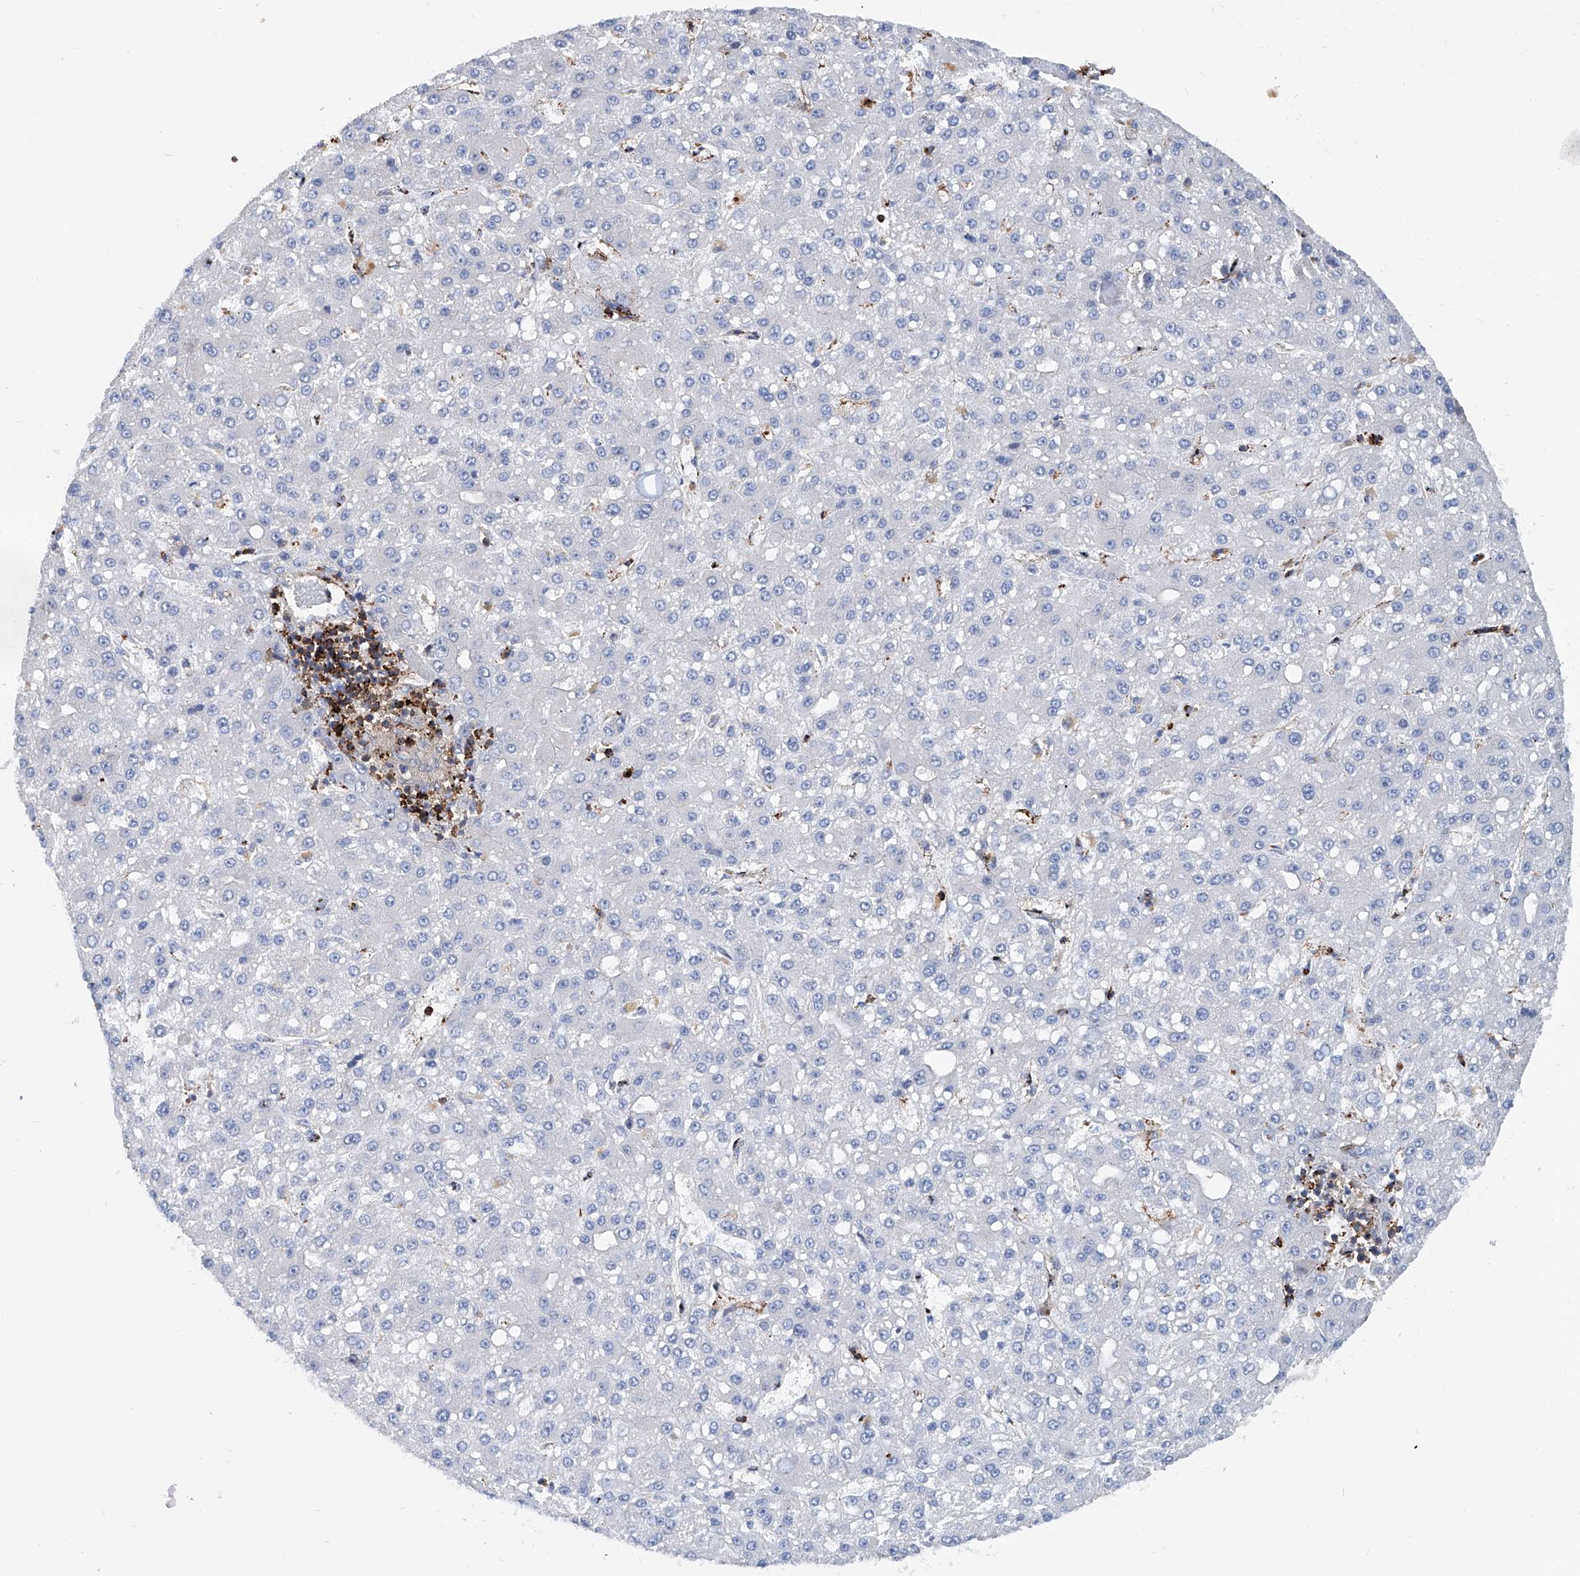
{"staining": {"intensity": "negative", "quantity": "none", "location": "none"}, "tissue": "liver cancer", "cell_type": "Tumor cells", "image_type": "cancer", "snomed": [{"axis": "morphology", "description": "Carcinoma, Hepatocellular, NOS"}, {"axis": "topography", "description": "Liver"}], "caption": "This is an immunohistochemistry (IHC) histopathology image of human liver hepatocellular carcinoma. There is no expression in tumor cells.", "gene": "ZNF484", "patient": {"sex": "male", "age": 67}}